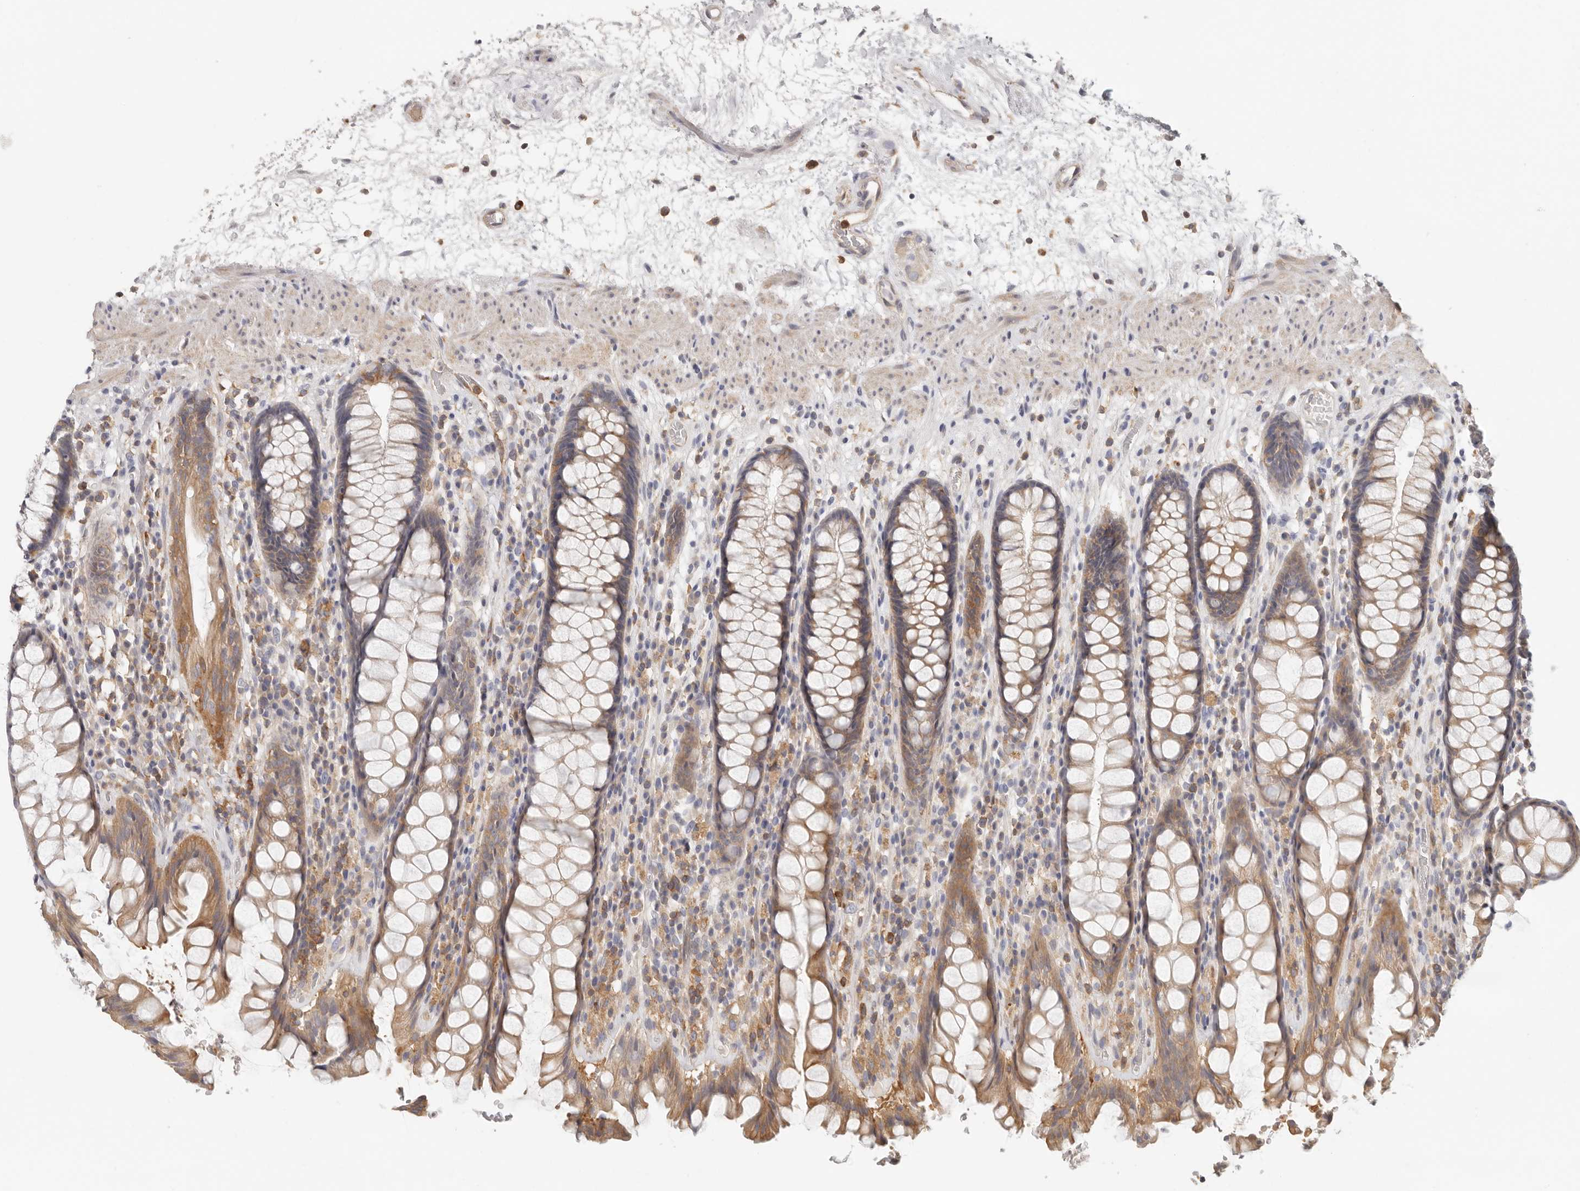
{"staining": {"intensity": "moderate", "quantity": ">75%", "location": "cytoplasmic/membranous"}, "tissue": "rectum", "cell_type": "Glandular cells", "image_type": "normal", "snomed": [{"axis": "morphology", "description": "Normal tissue, NOS"}, {"axis": "topography", "description": "Rectum"}], "caption": "Normal rectum was stained to show a protein in brown. There is medium levels of moderate cytoplasmic/membranous expression in about >75% of glandular cells.", "gene": "ANXA9", "patient": {"sex": "male", "age": 64}}